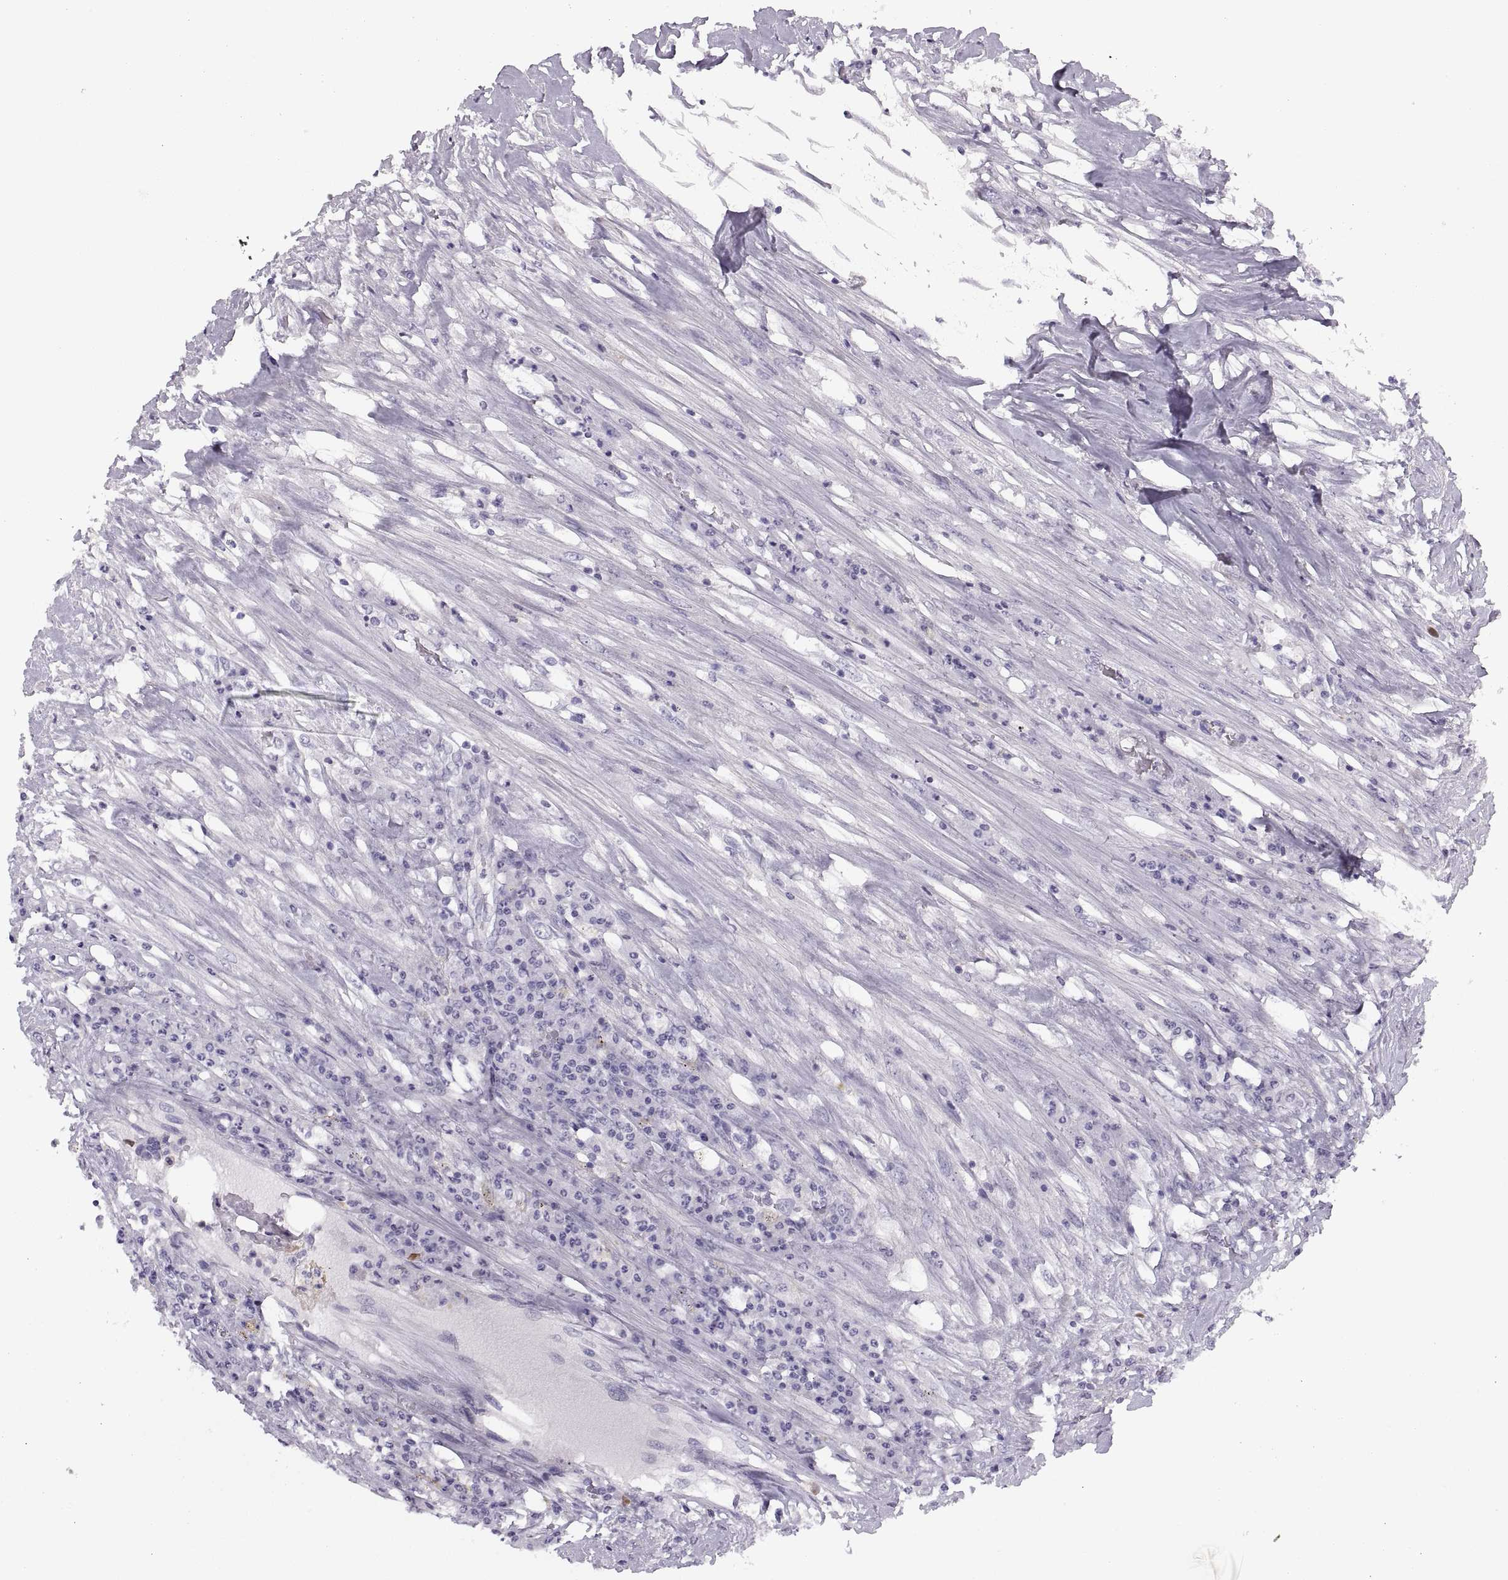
{"staining": {"intensity": "negative", "quantity": "none", "location": "none"}, "tissue": "colorectal cancer", "cell_type": "Tumor cells", "image_type": "cancer", "snomed": [{"axis": "morphology", "description": "Adenocarcinoma, NOS"}, {"axis": "topography", "description": "Rectum"}], "caption": "Immunohistochemical staining of colorectal cancer (adenocarcinoma) displays no significant staining in tumor cells.", "gene": "C3orf22", "patient": {"sex": "male", "age": 54}}